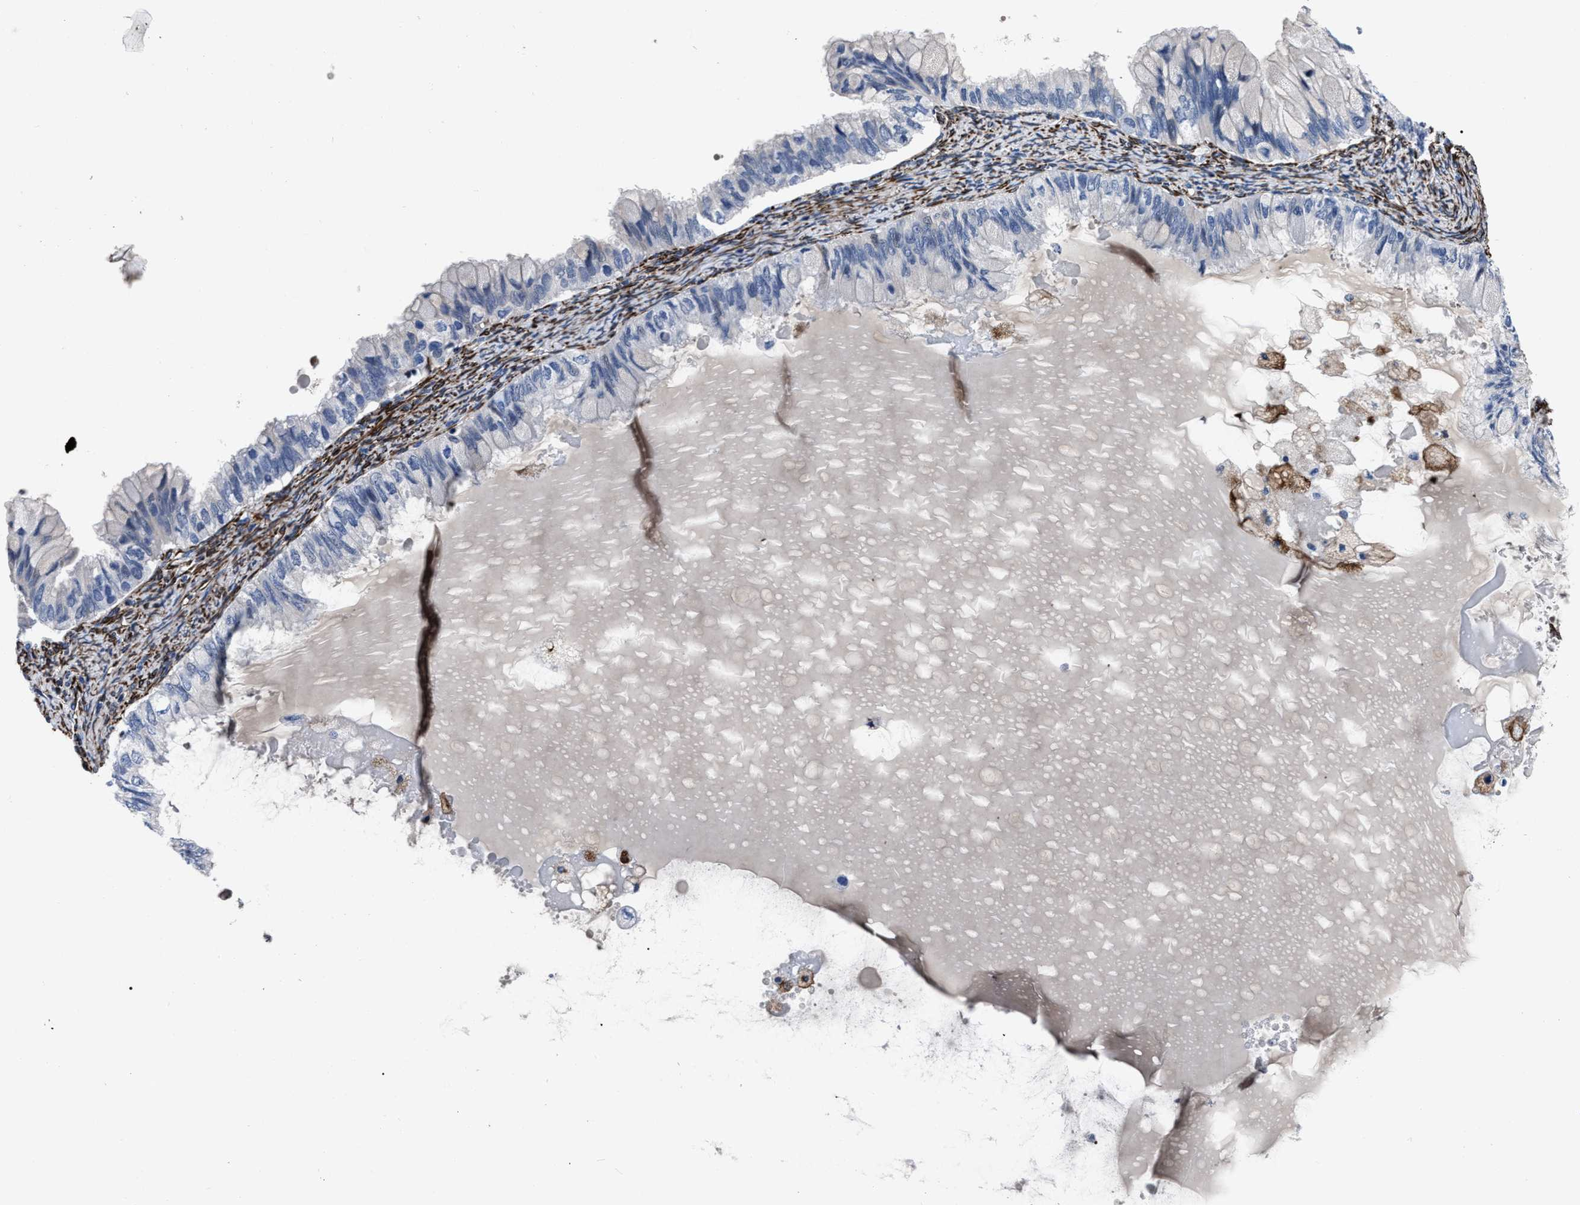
{"staining": {"intensity": "negative", "quantity": "none", "location": "none"}, "tissue": "ovarian cancer", "cell_type": "Tumor cells", "image_type": "cancer", "snomed": [{"axis": "morphology", "description": "Cystadenocarcinoma, mucinous, NOS"}, {"axis": "topography", "description": "Ovary"}], "caption": "DAB (3,3'-diaminobenzidine) immunohistochemical staining of ovarian mucinous cystadenocarcinoma displays no significant expression in tumor cells. Nuclei are stained in blue.", "gene": "OR10G3", "patient": {"sex": "female", "age": 80}}